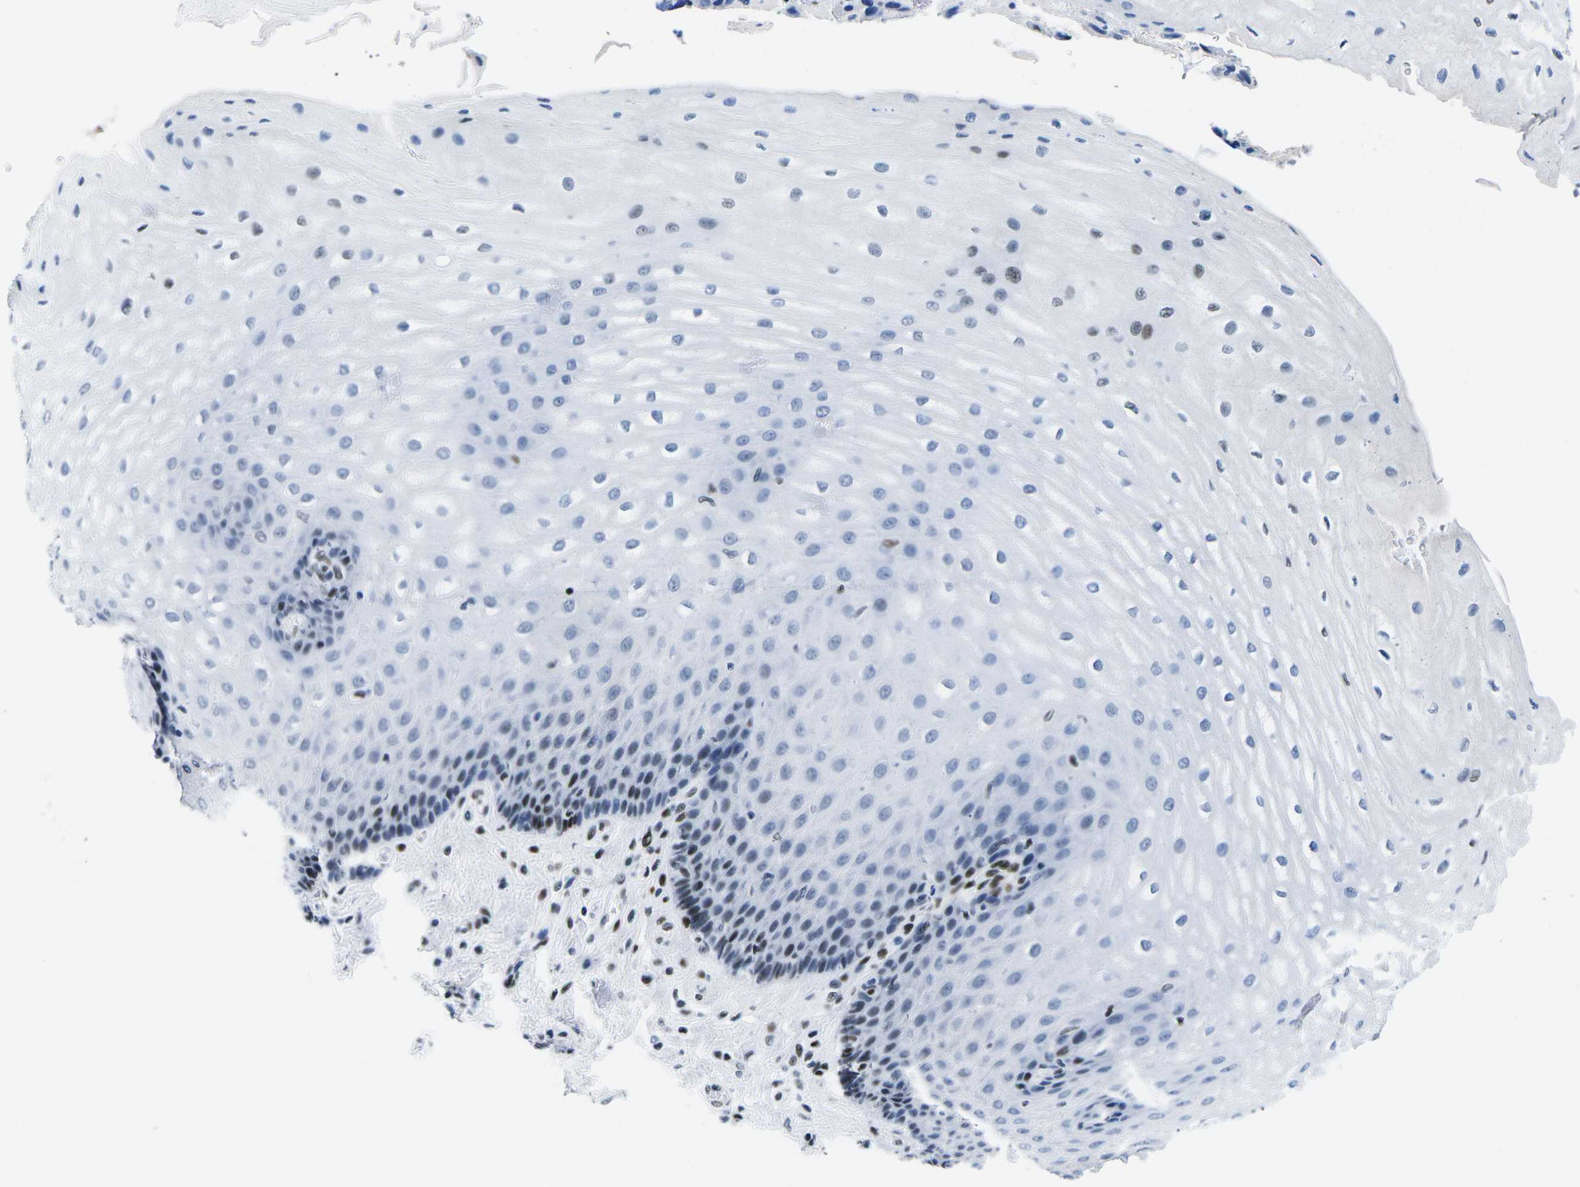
{"staining": {"intensity": "moderate", "quantity": "<25%", "location": "nuclear"}, "tissue": "esophagus", "cell_type": "Squamous epithelial cells", "image_type": "normal", "snomed": [{"axis": "morphology", "description": "Normal tissue, NOS"}, {"axis": "topography", "description": "Esophagus"}], "caption": "A brown stain shows moderate nuclear positivity of a protein in squamous epithelial cells of benign esophagus. Using DAB (3,3'-diaminobenzidine) (brown) and hematoxylin (blue) stains, captured at high magnification using brightfield microscopy.", "gene": "ATF1", "patient": {"sex": "male", "age": 54}}